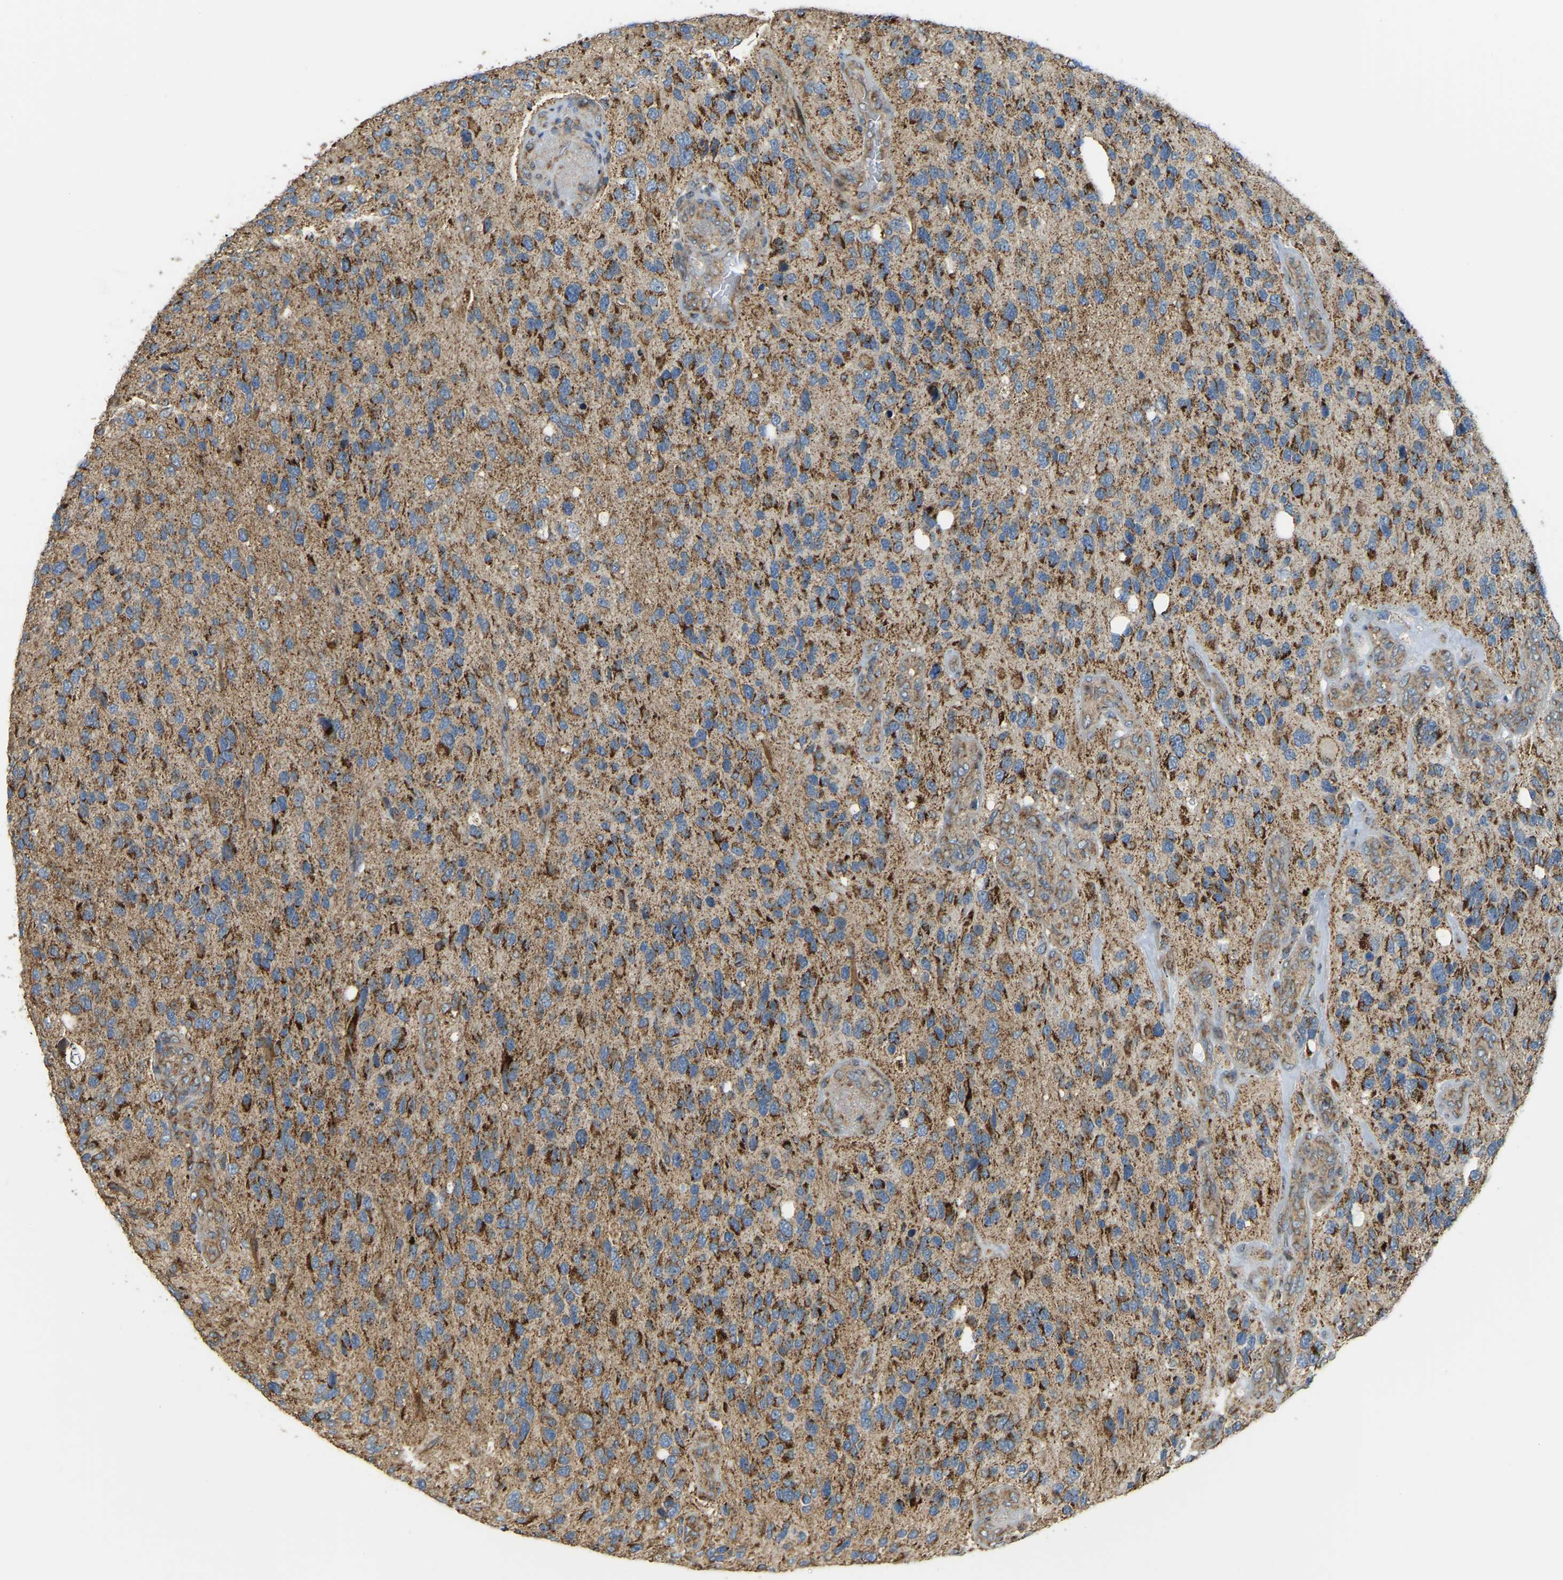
{"staining": {"intensity": "moderate", "quantity": ">75%", "location": "cytoplasmic/membranous"}, "tissue": "glioma", "cell_type": "Tumor cells", "image_type": "cancer", "snomed": [{"axis": "morphology", "description": "Glioma, malignant, High grade"}, {"axis": "topography", "description": "Brain"}], "caption": "Protein staining of high-grade glioma (malignant) tissue shows moderate cytoplasmic/membranous positivity in approximately >75% of tumor cells. Nuclei are stained in blue.", "gene": "PSMD7", "patient": {"sex": "female", "age": 58}}